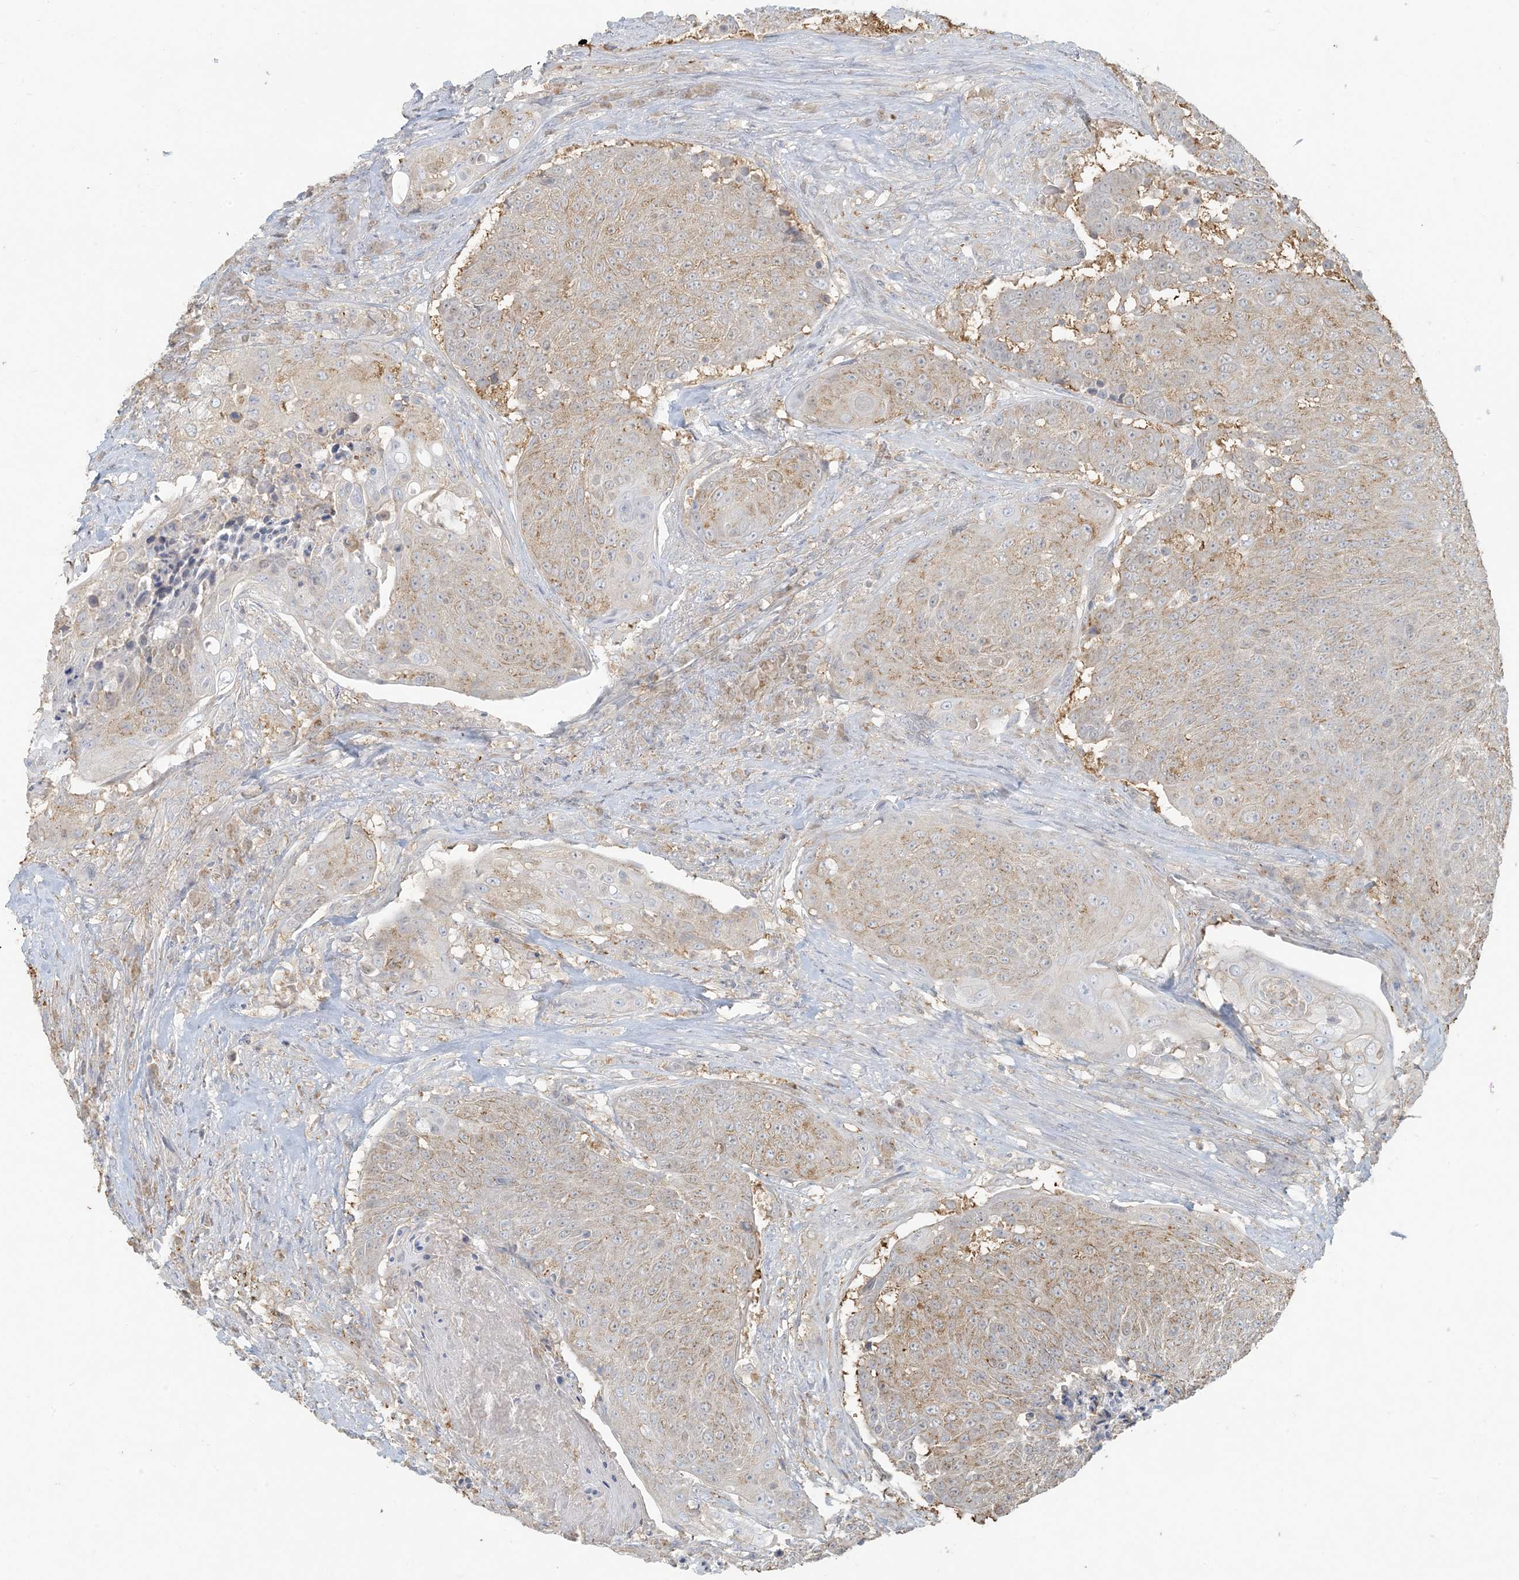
{"staining": {"intensity": "weak", "quantity": "25%-75%", "location": "cytoplasmic/membranous"}, "tissue": "urothelial cancer", "cell_type": "Tumor cells", "image_type": "cancer", "snomed": [{"axis": "morphology", "description": "Urothelial carcinoma, High grade"}, {"axis": "topography", "description": "Urinary bladder"}], "caption": "Tumor cells display low levels of weak cytoplasmic/membranous expression in approximately 25%-75% of cells in human urothelial carcinoma (high-grade).", "gene": "HACL1", "patient": {"sex": "female", "age": 63}}